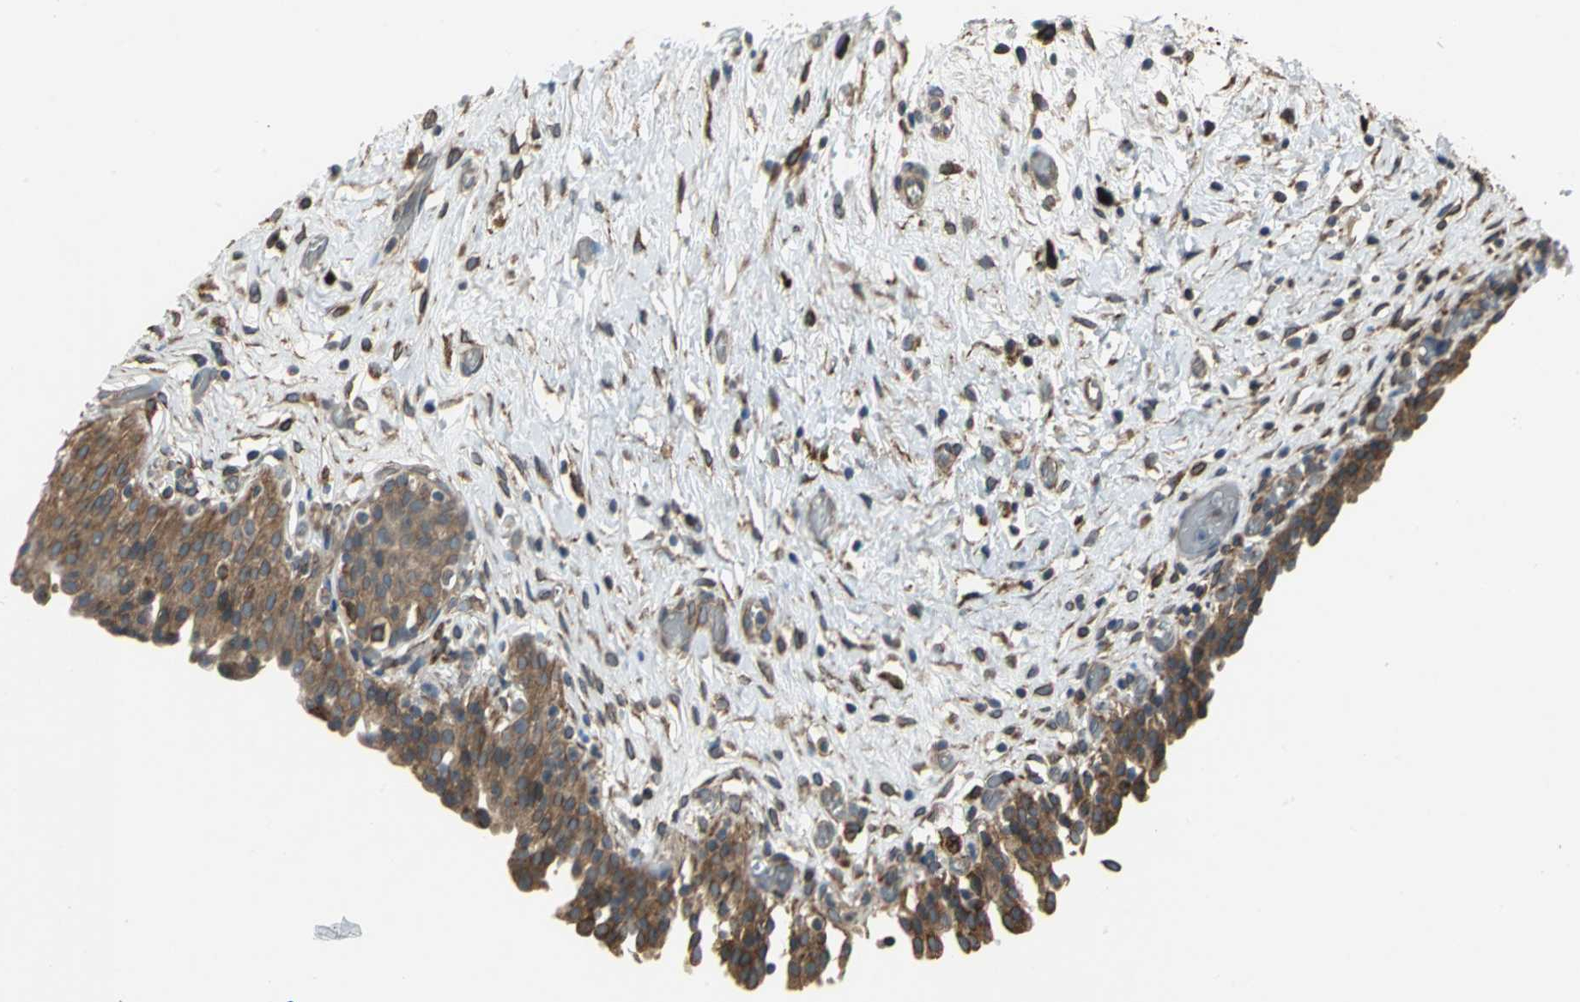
{"staining": {"intensity": "moderate", "quantity": ">75%", "location": "cytoplasmic/membranous"}, "tissue": "urinary bladder", "cell_type": "Urothelial cells", "image_type": "normal", "snomed": [{"axis": "morphology", "description": "Normal tissue, NOS"}, {"axis": "topography", "description": "Urinary bladder"}], "caption": "IHC (DAB (3,3'-diaminobenzidine)) staining of benign human urinary bladder reveals moderate cytoplasmic/membranous protein staining in about >75% of urothelial cells. (DAB (3,3'-diaminobenzidine) IHC, brown staining for protein, blue staining for nuclei).", "gene": "SYVN1", "patient": {"sex": "male", "age": 51}}